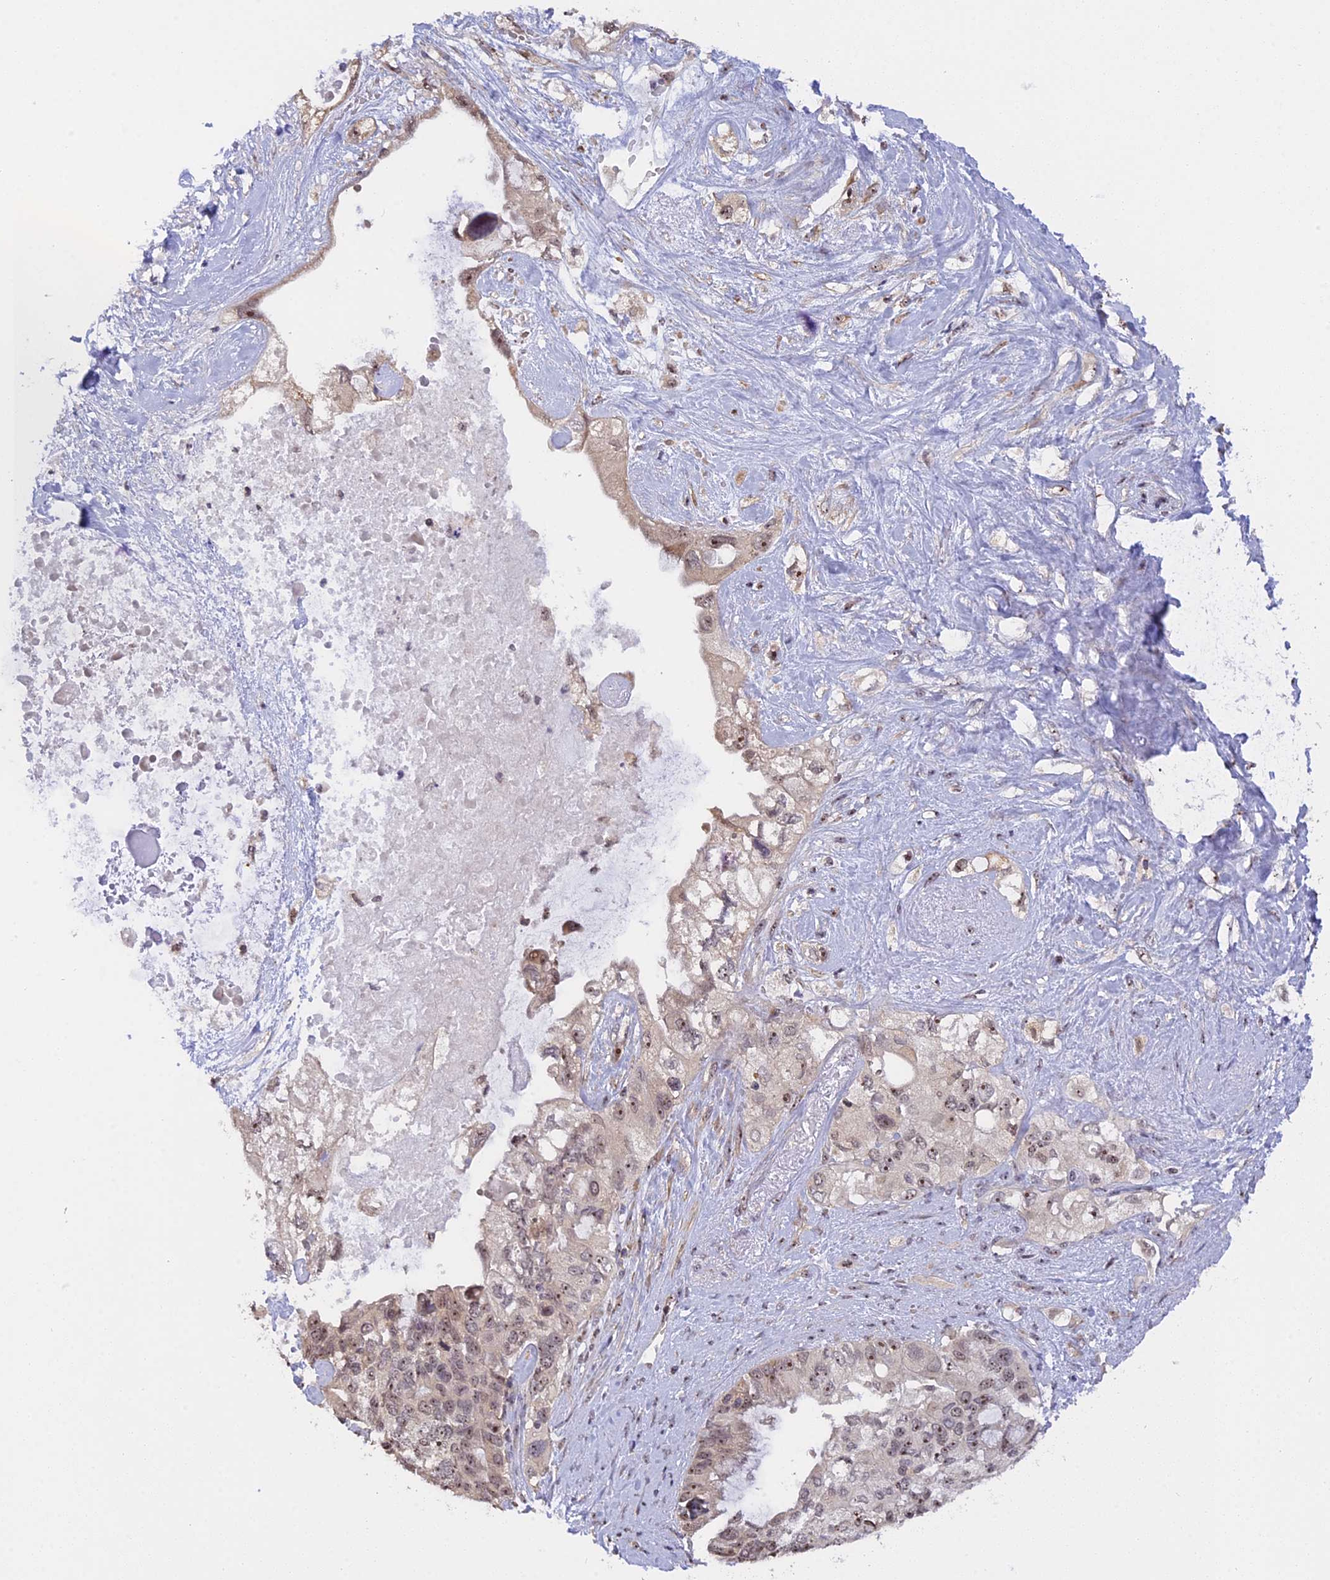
{"staining": {"intensity": "weak", "quantity": ">75%", "location": "nuclear"}, "tissue": "pancreatic cancer", "cell_type": "Tumor cells", "image_type": "cancer", "snomed": [{"axis": "morphology", "description": "Adenocarcinoma, NOS"}, {"axis": "topography", "description": "Pancreas"}], "caption": "This is an image of IHC staining of pancreatic cancer, which shows weak positivity in the nuclear of tumor cells.", "gene": "MGA", "patient": {"sex": "female", "age": 56}}